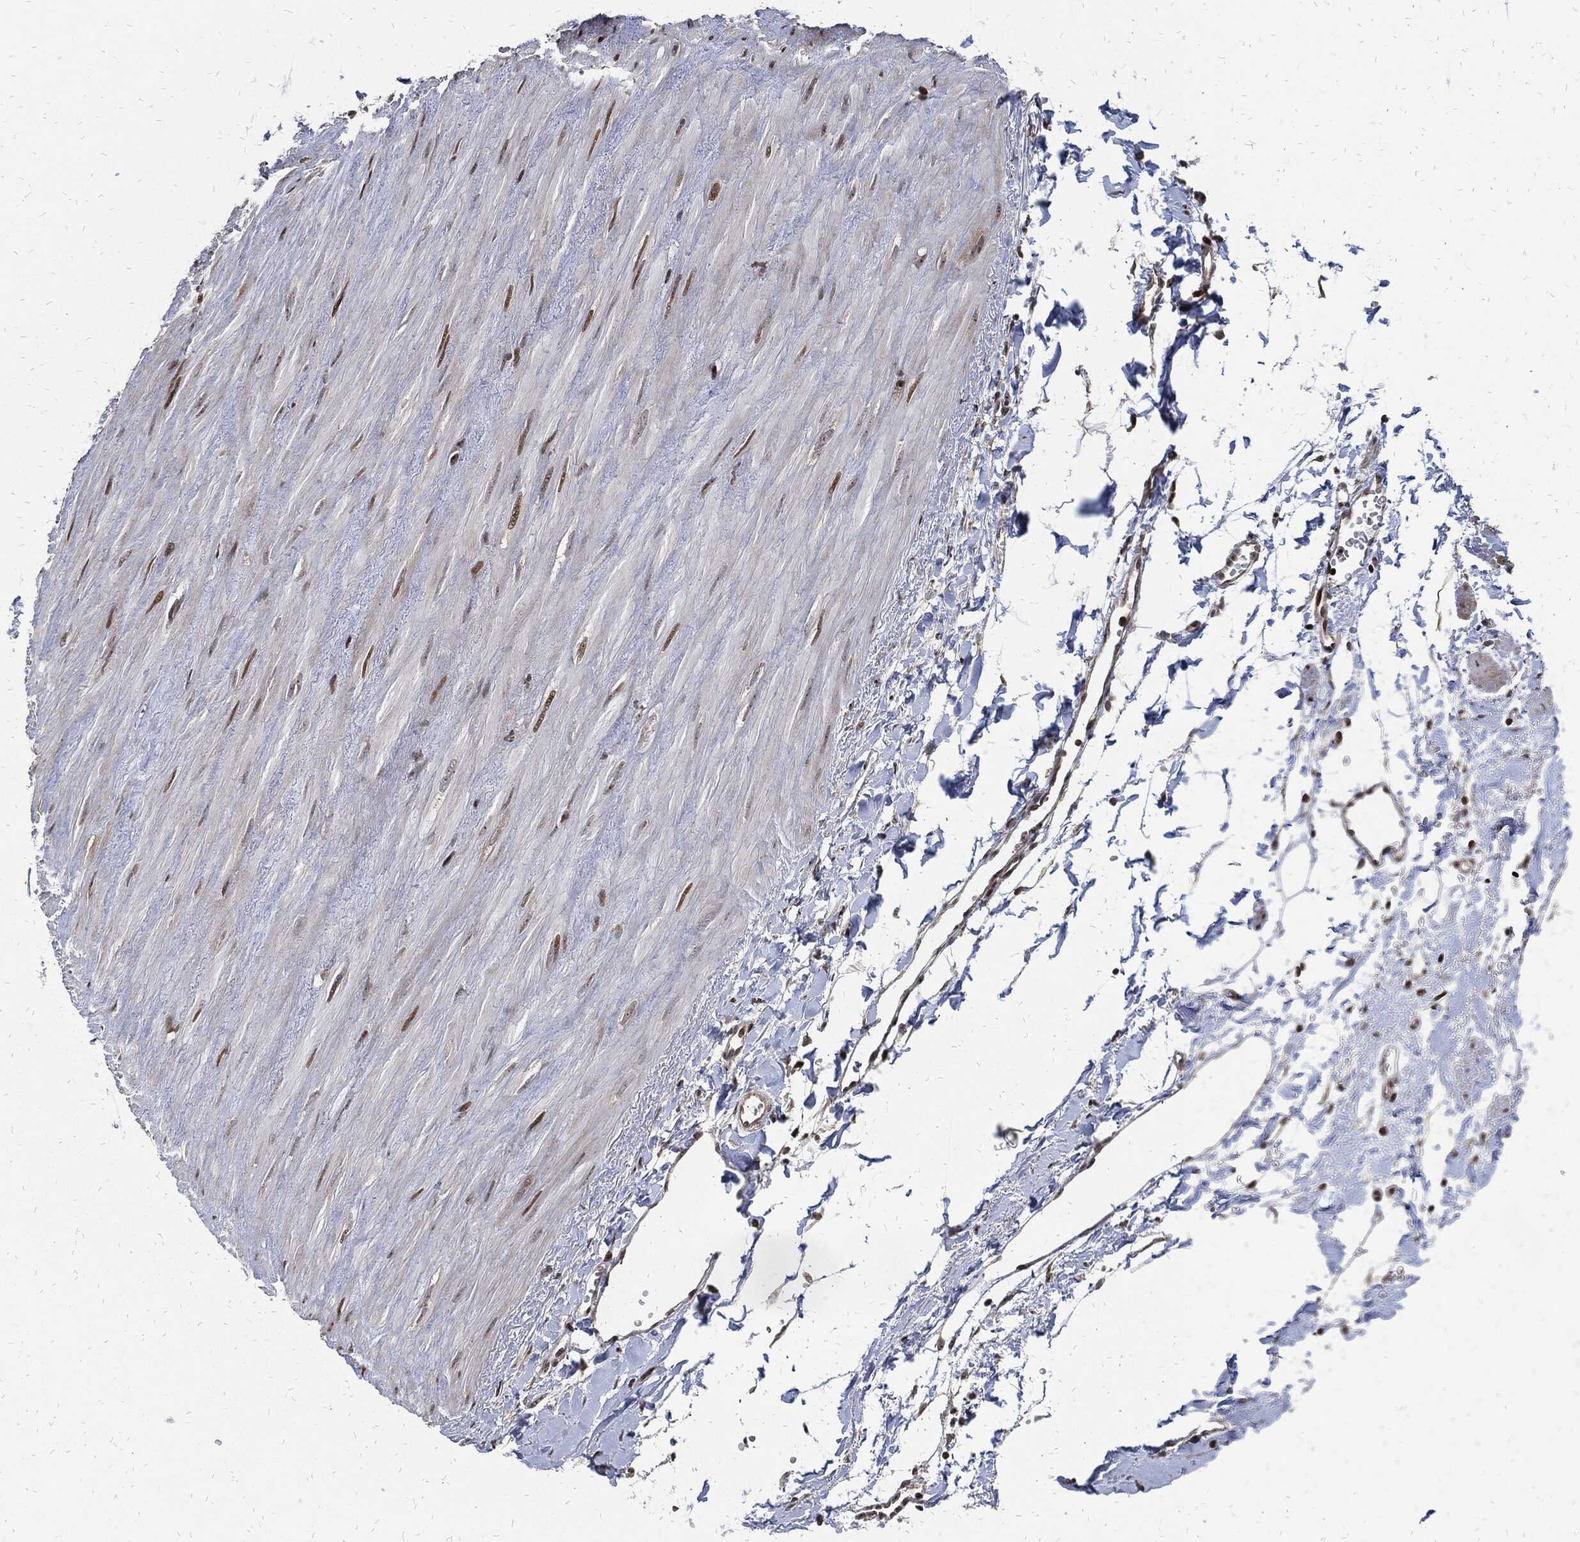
{"staining": {"intensity": "negative", "quantity": "none", "location": "none"}, "tissue": "soft tissue", "cell_type": "Fibroblasts", "image_type": "normal", "snomed": [{"axis": "morphology", "description": "Normal tissue, NOS"}, {"axis": "morphology", "description": "Adenocarcinoma, NOS"}, {"axis": "topography", "description": "Pancreas"}, {"axis": "topography", "description": "Peripheral nerve tissue"}], "caption": "Immunohistochemistry micrograph of unremarkable soft tissue: human soft tissue stained with DAB shows no significant protein staining in fibroblasts. Nuclei are stained in blue.", "gene": "ZNF775", "patient": {"sex": "male", "age": 61}}